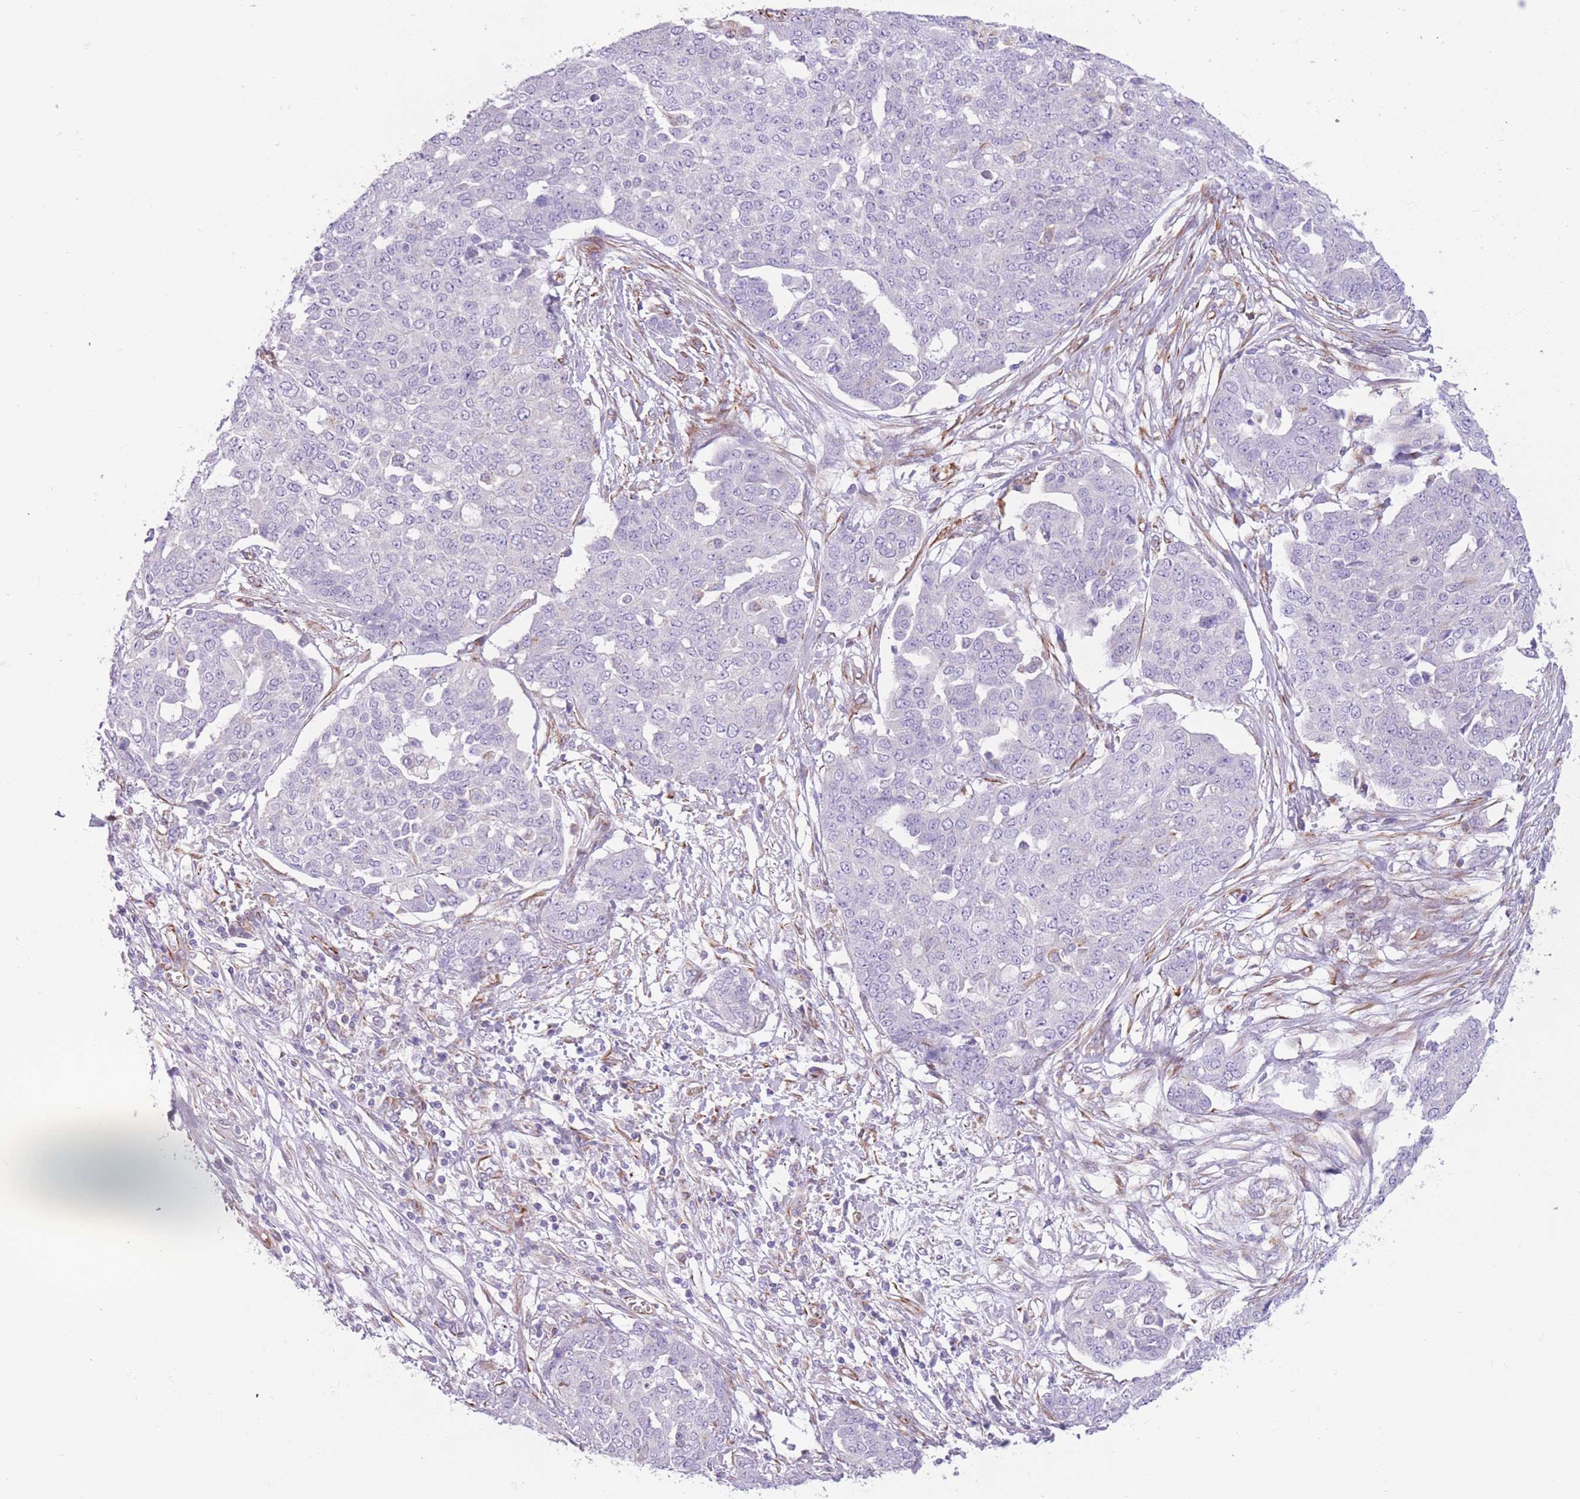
{"staining": {"intensity": "negative", "quantity": "none", "location": "none"}, "tissue": "ovarian cancer", "cell_type": "Tumor cells", "image_type": "cancer", "snomed": [{"axis": "morphology", "description": "Cystadenocarcinoma, serous, NOS"}, {"axis": "topography", "description": "Soft tissue"}, {"axis": "topography", "description": "Ovary"}], "caption": "Immunohistochemistry histopathology image of neoplastic tissue: ovarian serous cystadenocarcinoma stained with DAB demonstrates no significant protein staining in tumor cells.", "gene": "PTCD1", "patient": {"sex": "female", "age": 57}}